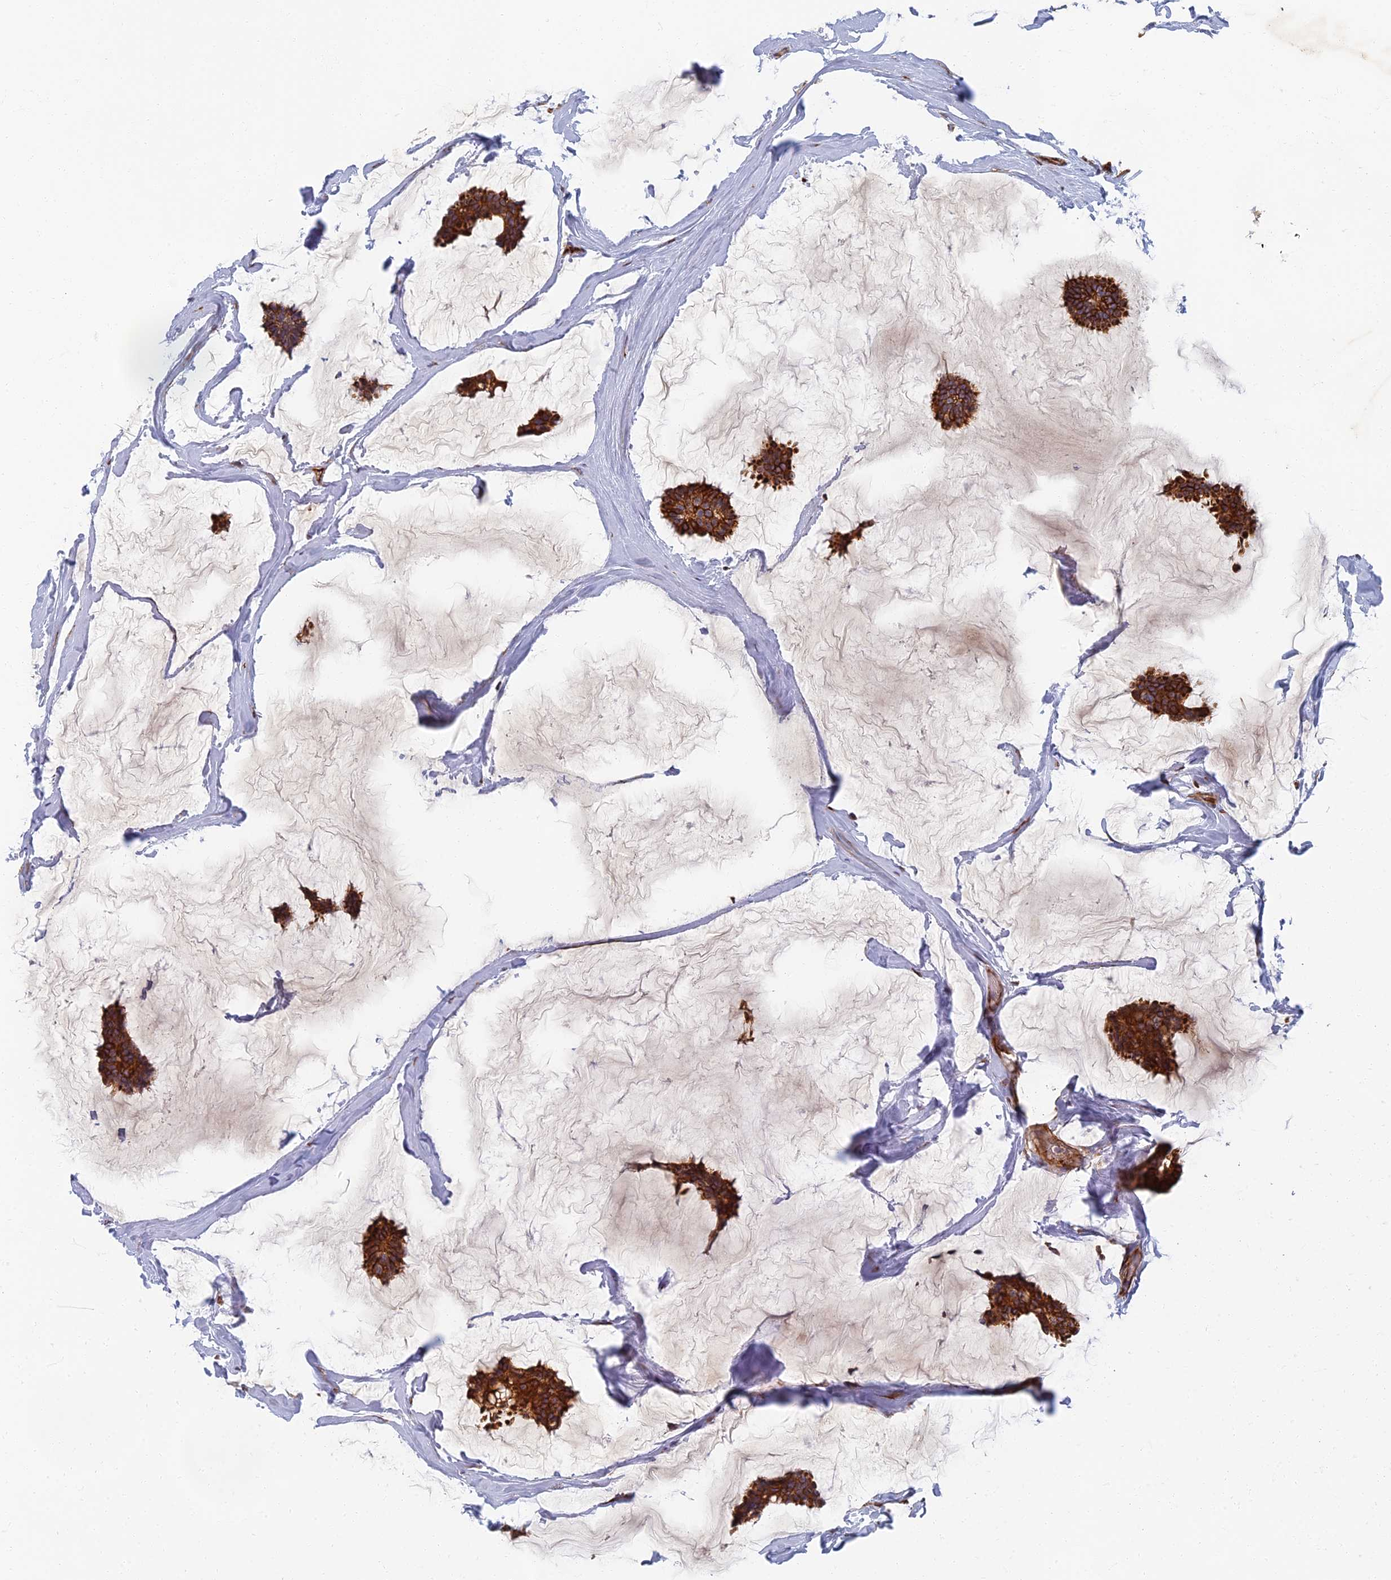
{"staining": {"intensity": "strong", "quantity": ">75%", "location": "cytoplasmic/membranous"}, "tissue": "breast cancer", "cell_type": "Tumor cells", "image_type": "cancer", "snomed": [{"axis": "morphology", "description": "Duct carcinoma"}, {"axis": "topography", "description": "Breast"}], "caption": "An image of human breast invasive ductal carcinoma stained for a protein displays strong cytoplasmic/membranous brown staining in tumor cells.", "gene": "ABCB10", "patient": {"sex": "female", "age": 93}}